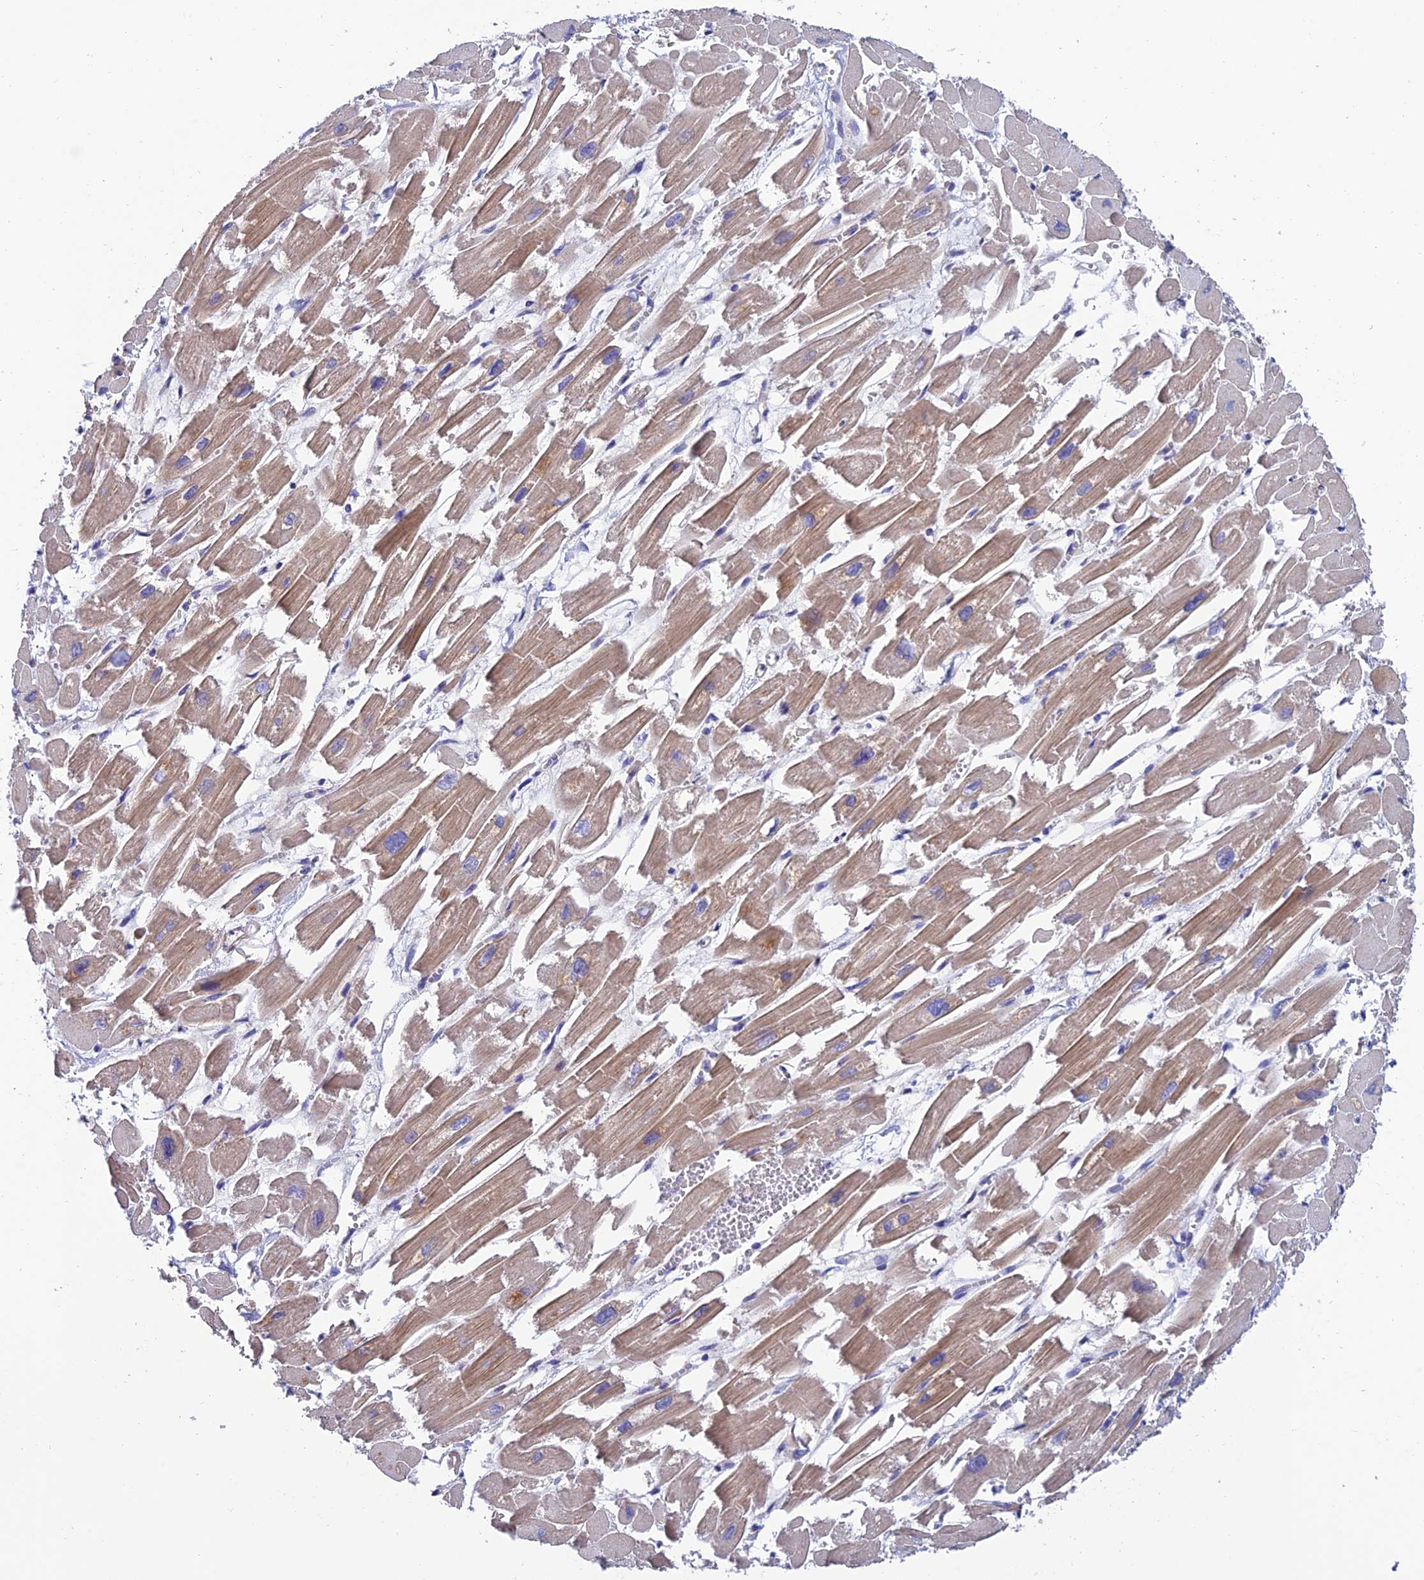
{"staining": {"intensity": "moderate", "quantity": "25%-75%", "location": "cytoplasmic/membranous"}, "tissue": "heart muscle", "cell_type": "Cardiomyocytes", "image_type": "normal", "snomed": [{"axis": "morphology", "description": "Normal tissue, NOS"}, {"axis": "topography", "description": "Heart"}], "caption": "Immunohistochemistry (DAB (3,3'-diaminobenzidine)) staining of benign human heart muscle displays moderate cytoplasmic/membranous protein positivity in about 25%-75% of cardiomyocytes.", "gene": "FAM178B", "patient": {"sex": "male", "age": 54}}